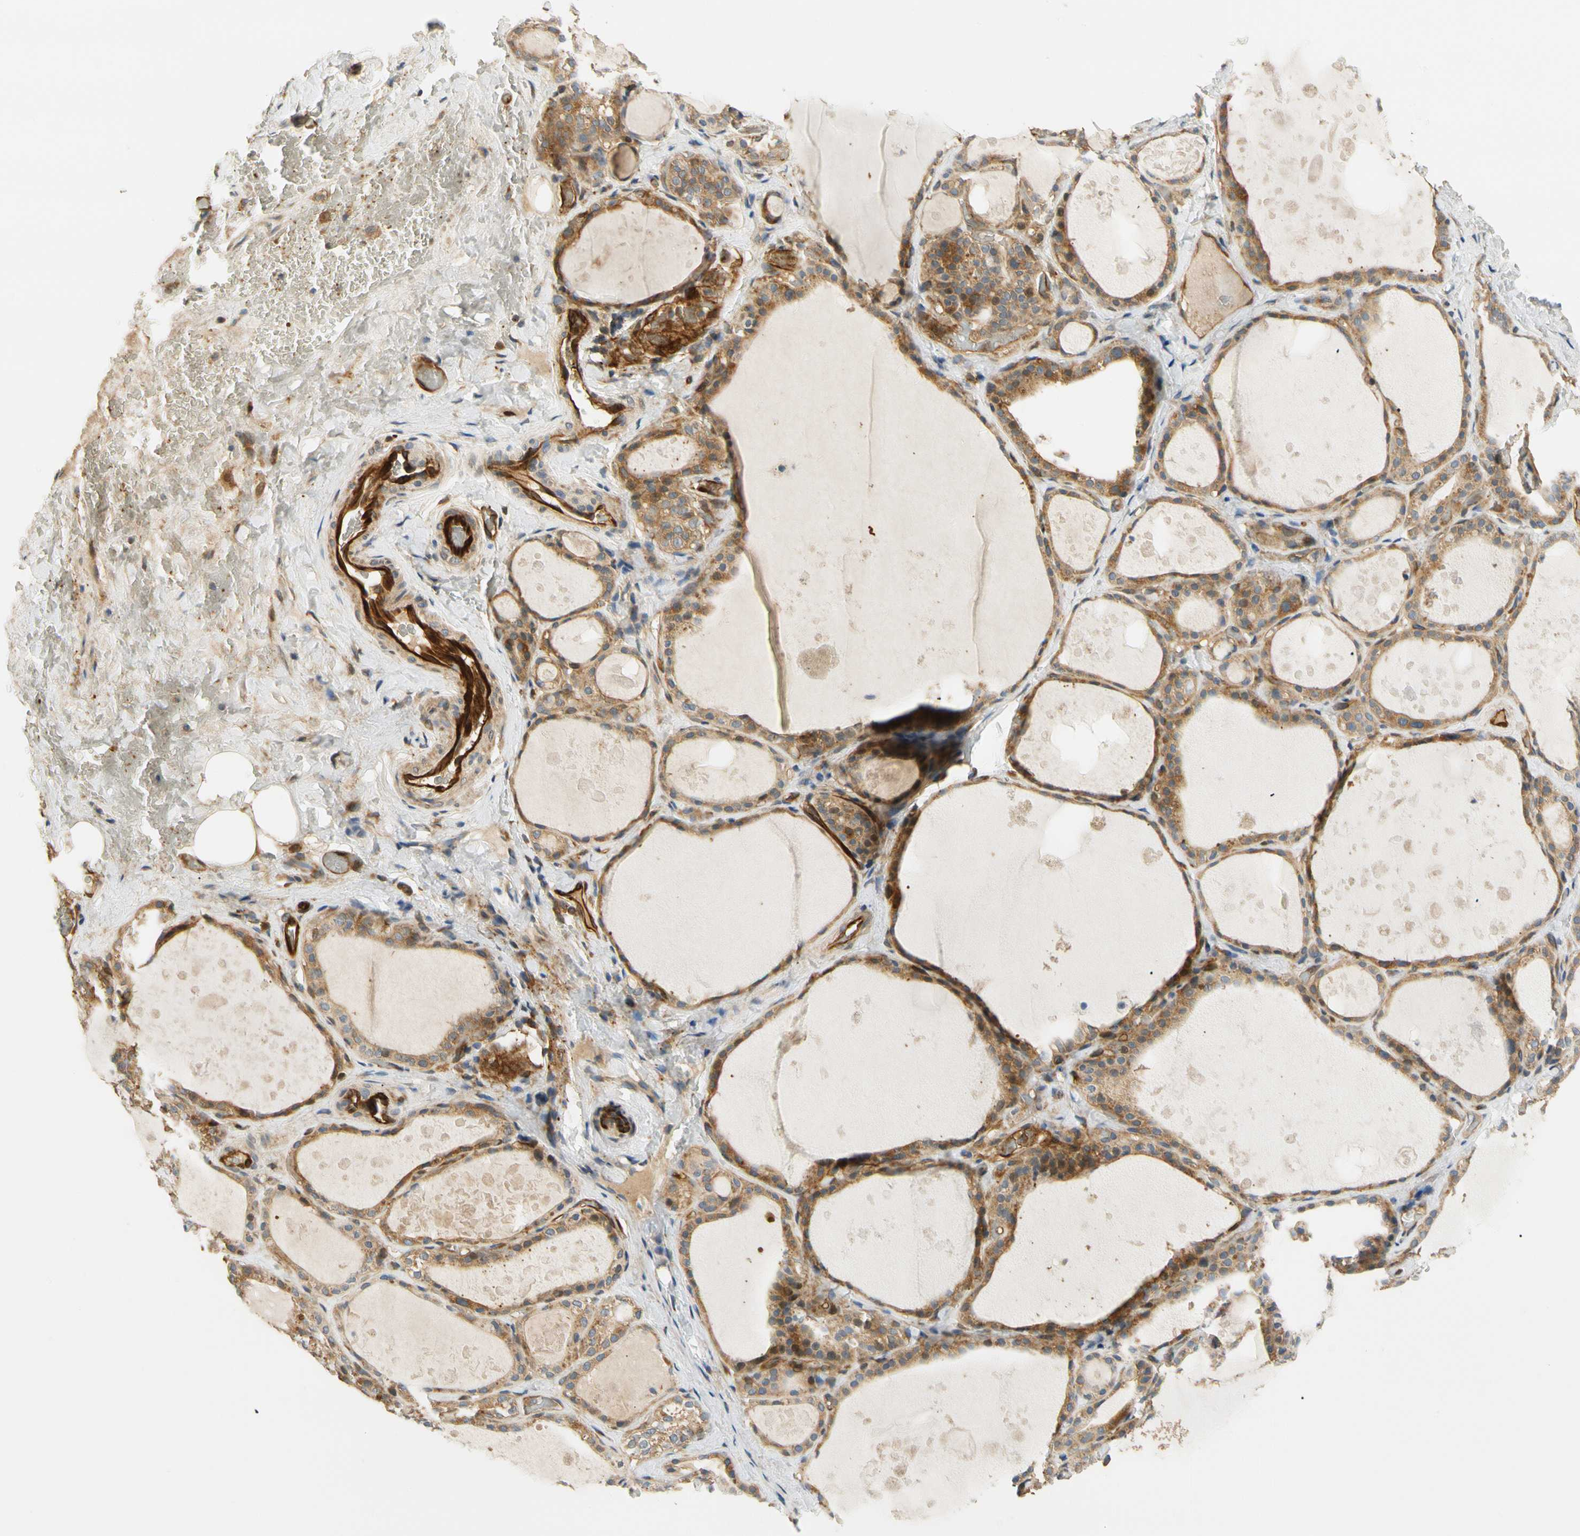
{"staining": {"intensity": "strong", "quantity": ">75%", "location": "cytoplasmic/membranous"}, "tissue": "thyroid gland", "cell_type": "Glandular cells", "image_type": "normal", "snomed": [{"axis": "morphology", "description": "Normal tissue, NOS"}, {"axis": "topography", "description": "Thyroid gland"}], "caption": "Brown immunohistochemical staining in normal thyroid gland exhibits strong cytoplasmic/membranous positivity in approximately >75% of glandular cells. The protein is shown in brown color, while the nuclei are stained blue.", "gene": "PARP14", "patient": {"sex": "male", "age": 61}}